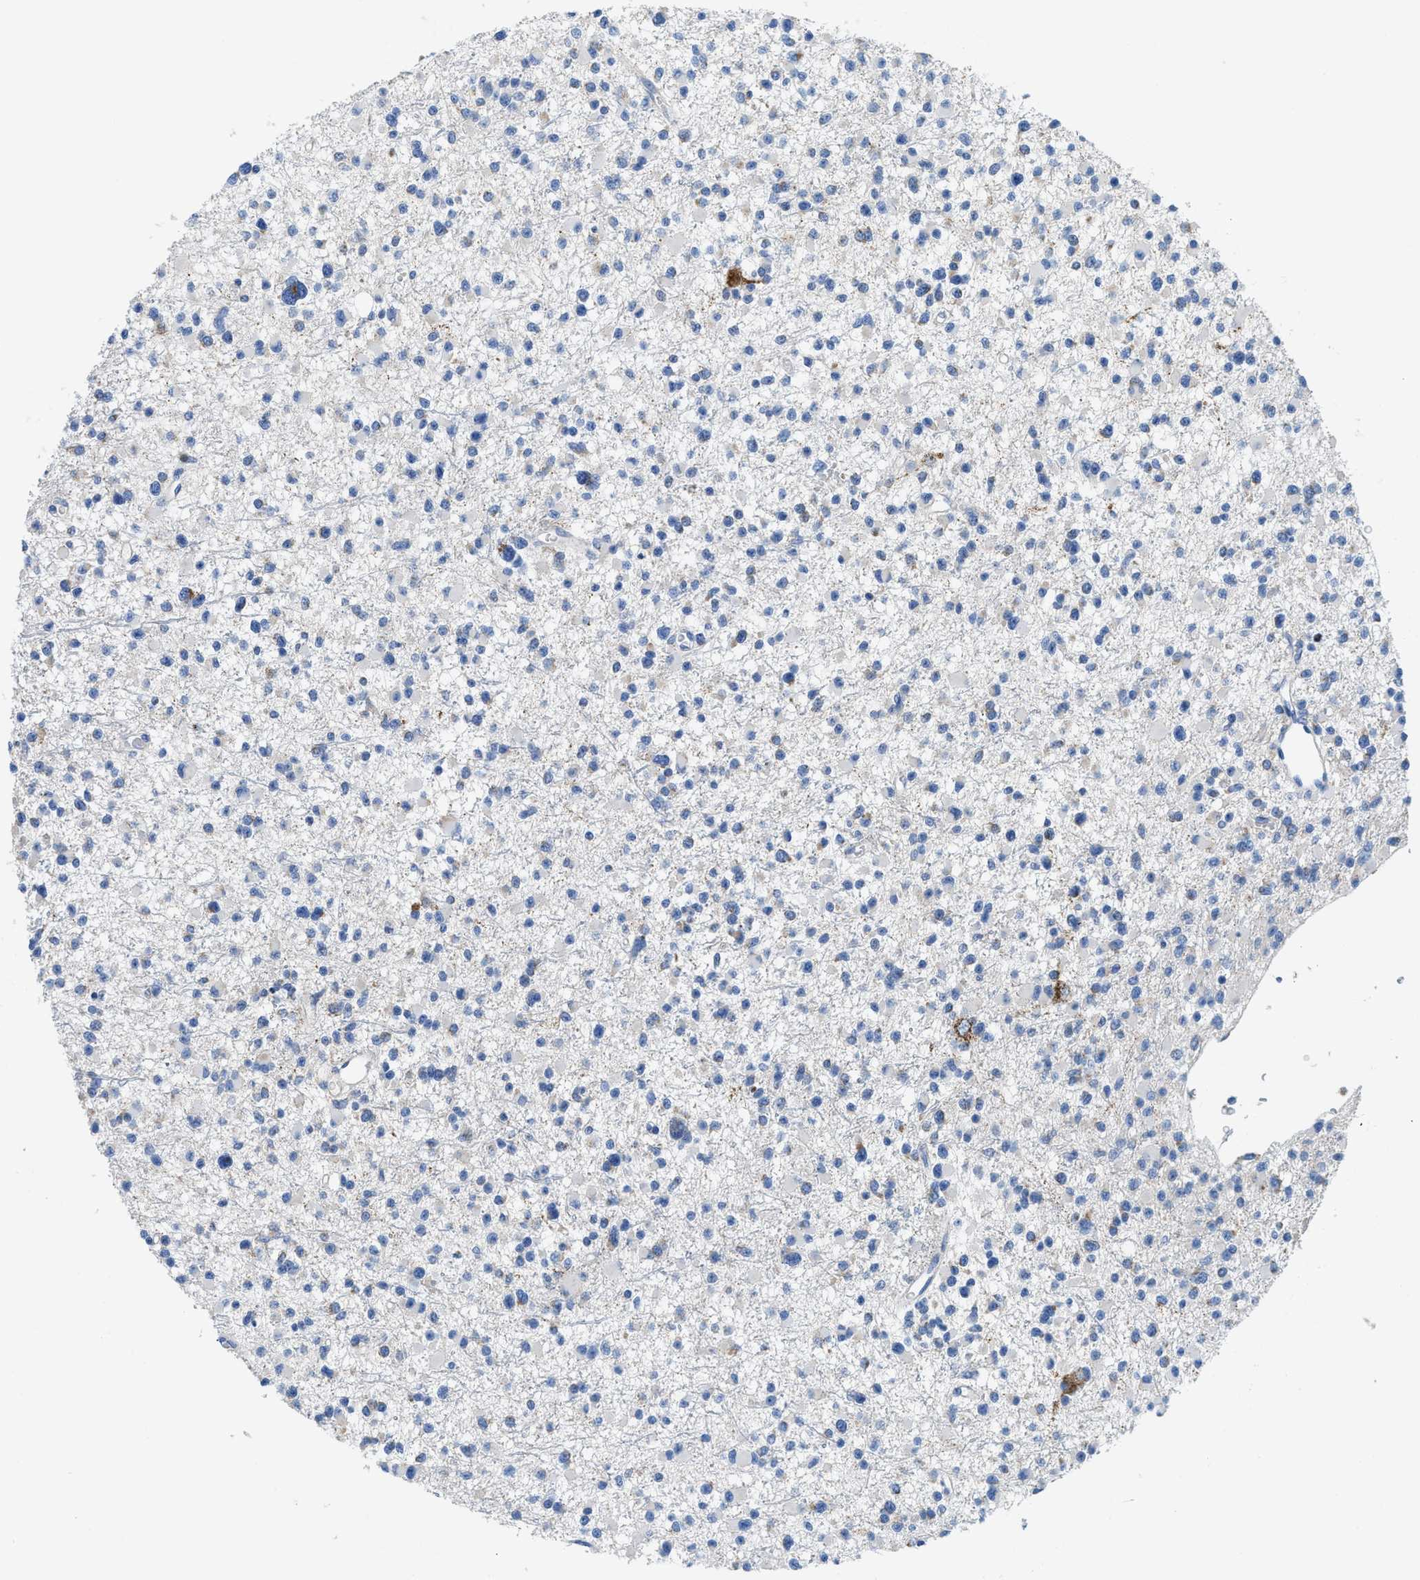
{"staining": {"intensity": "negative", "quantity": "none", "location": "none"}, "tissue": "glioma", "cell_type": "Tumor cells", "image_type": "cancer", "snomed": [{"axis": "morphology", "description": "Glioma, malignant, Low grade"}, {"axis": "topography", "description": "Brain"}], "caption": "Tumor cells are negative for brown protein staining in glioma.", "gene": "SLC25A13", "patient": {"sex": "female", "age": 22}}